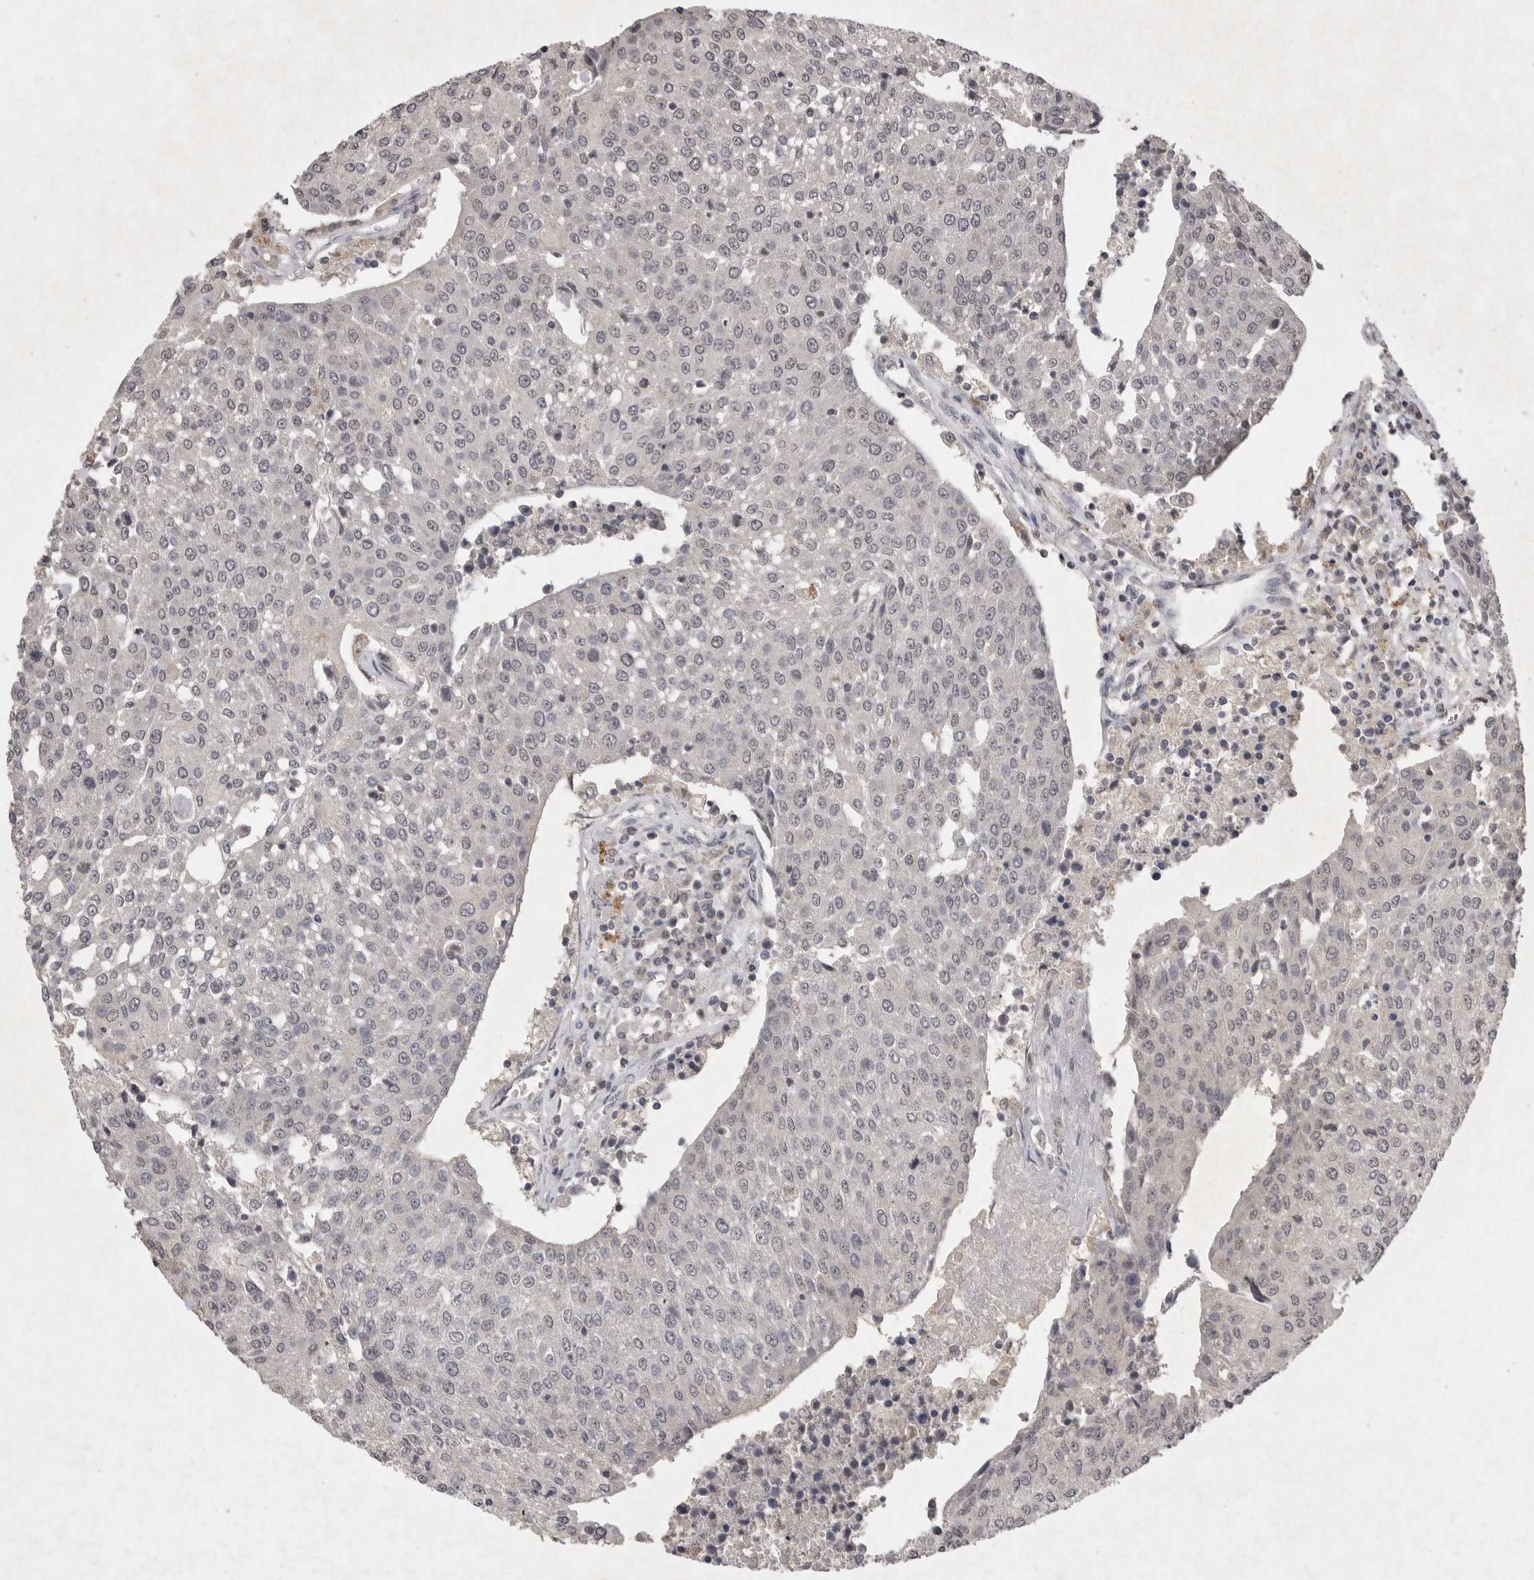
{"staining": {"intensity": "negative", "quantity": "none", "location": "none"}, "tissue": "urothelial cancer", "cell_type": "Tumor cells", "image_type": "cancer", "snomed": [{"axis": "morphology", "description": "Urothelial carcinoma, High grade"}, {"axis": "topography", "description": "Urinary bladder"}], "caption": "Urothelial cancer stained for a protein using IHC shows no staining tumor cells.", "gene": "APLNR", "patient": {"sex": "female", "age": 85}}